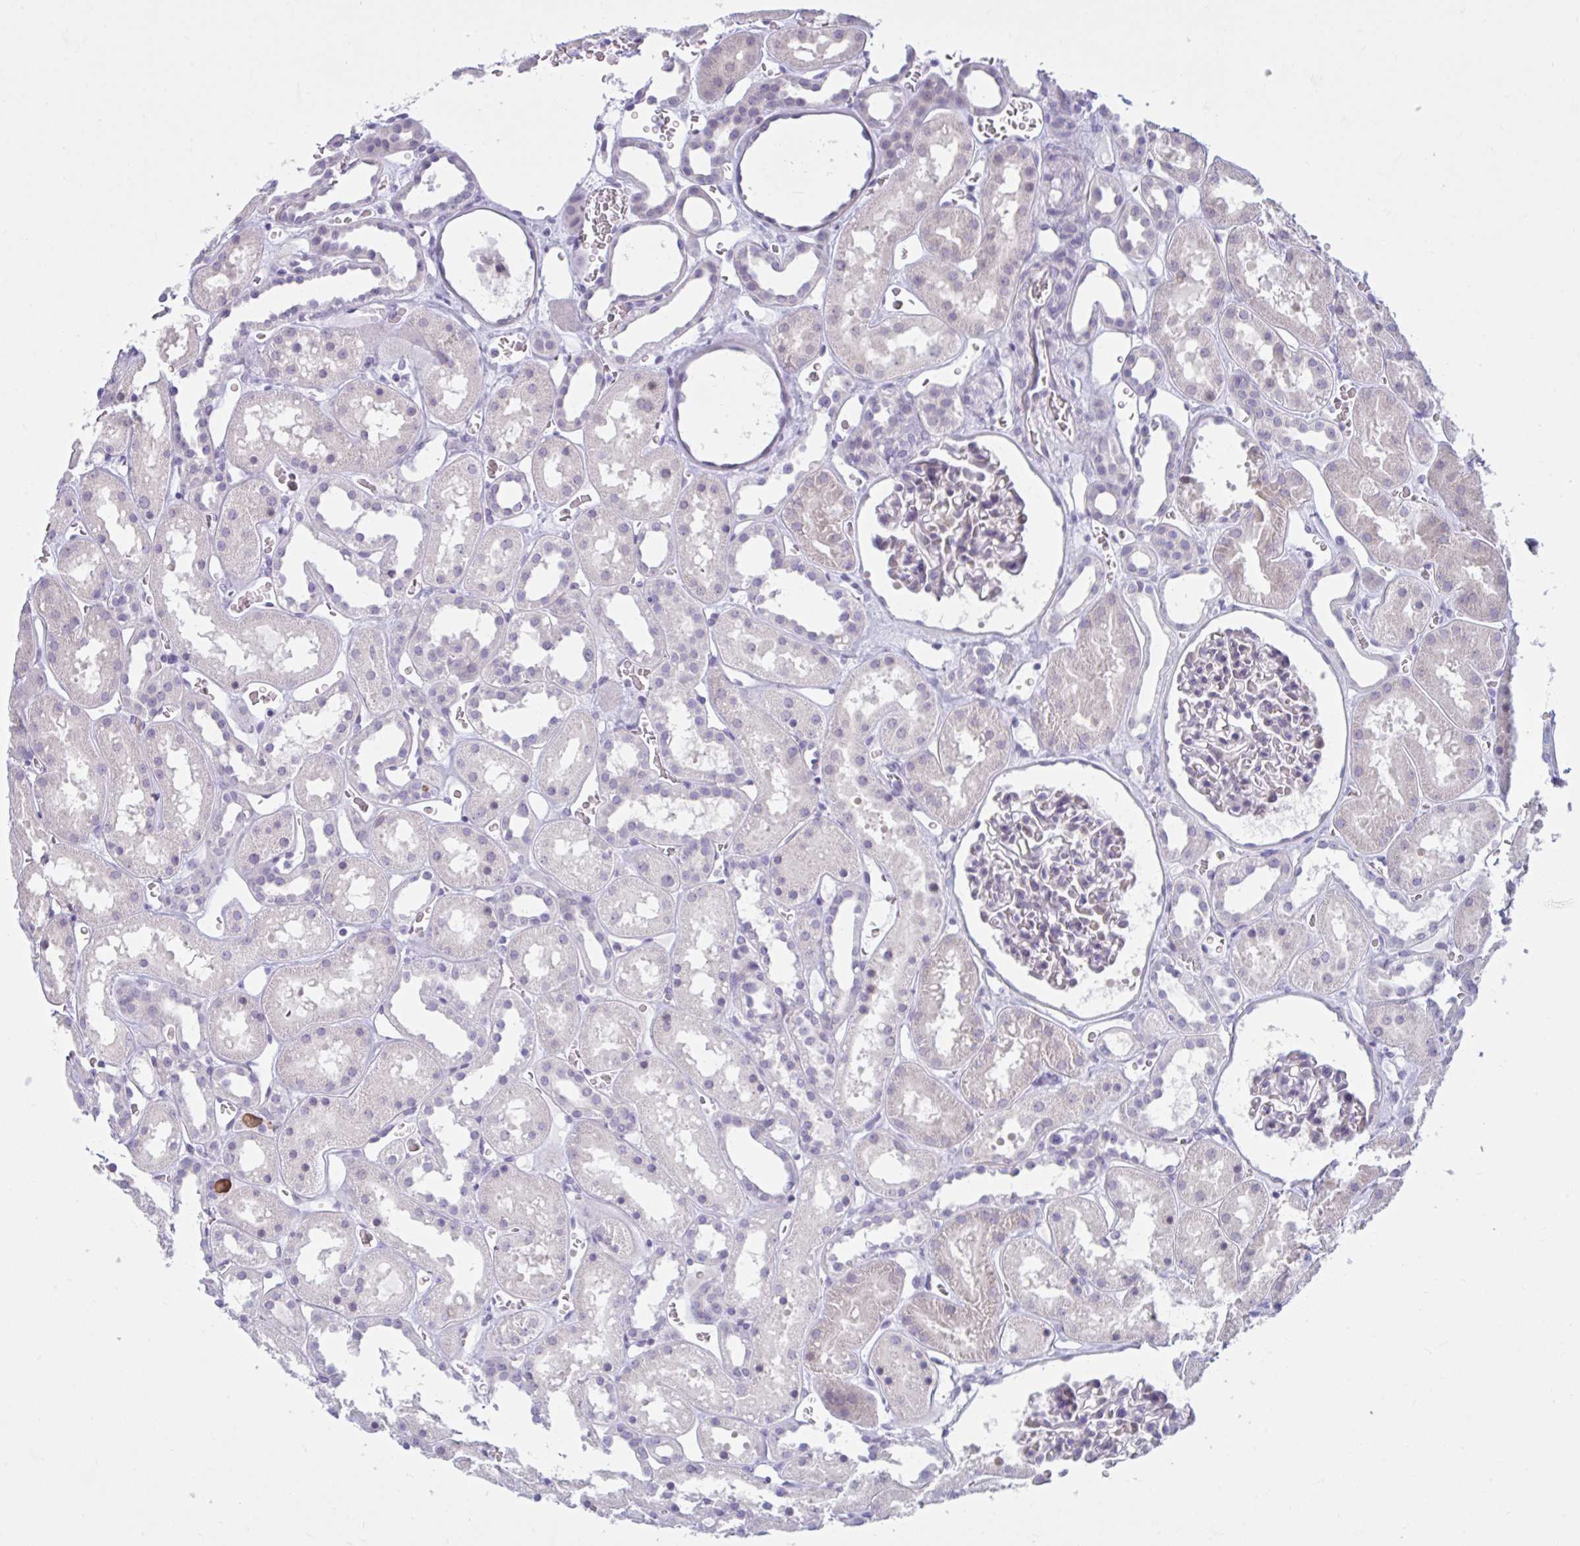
{"staining": {"intensity": "negative", "quantity": "none", "location": "none"}, "tissue": "kidney", "cell_type": "Cells in glomeruli", "image_type": "normal", "snomed": [{"axis": "morphology", "description": "Normal tissue, NOS"}, {"axis": "topography", "description": "Kidney"}], "caption": "Immunohistochemistry (IHC) image of benign kidney stained for a protein (brown), which reveals no staining in cells in glomeruli.", "gene": "FAM153A", "patient": {"sex": "female", "age": 41}}